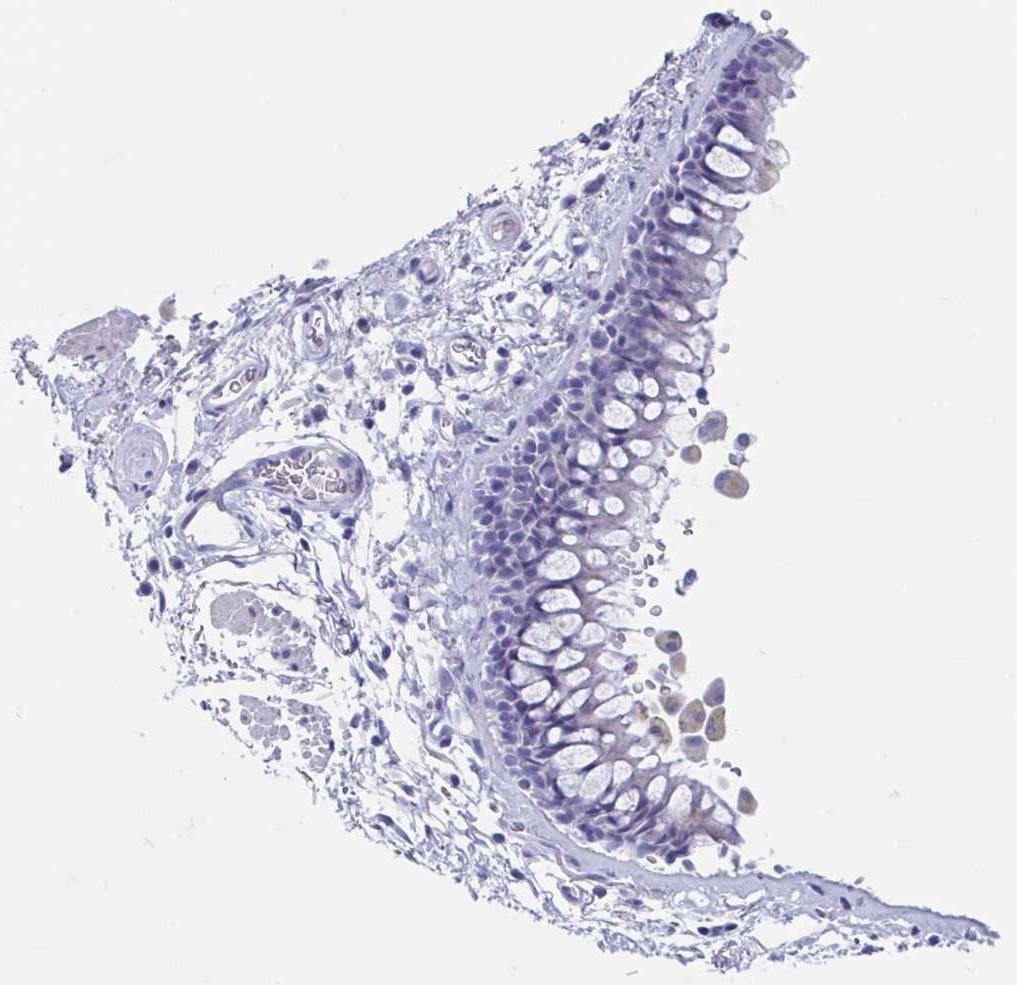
{"staining": {"intensity": "negative", "quantity": "none", "location": "none"}, "tissue": "bronchus", "cell_type": "Respiratory epithelial cells", "image_type": "normal", "snomed": [{"axis": "morphology", "description": "Normal tissue, NOS"}, {"axis": "topography", "description": "Cartilage tissue"}, {"axis": "topography", "description": "Bronchus"}], "caption": "High power microscopy image of an immunohistochemistry micrograph of unremarkable bronchus, revealing no significant positivity in respiratory epithelial cells. (DAB (3,3'-diaminobenzidine) IHC, high magnification).", "gene": "SHCBP1L", "patient": {"sex": "female", "age": 79}}